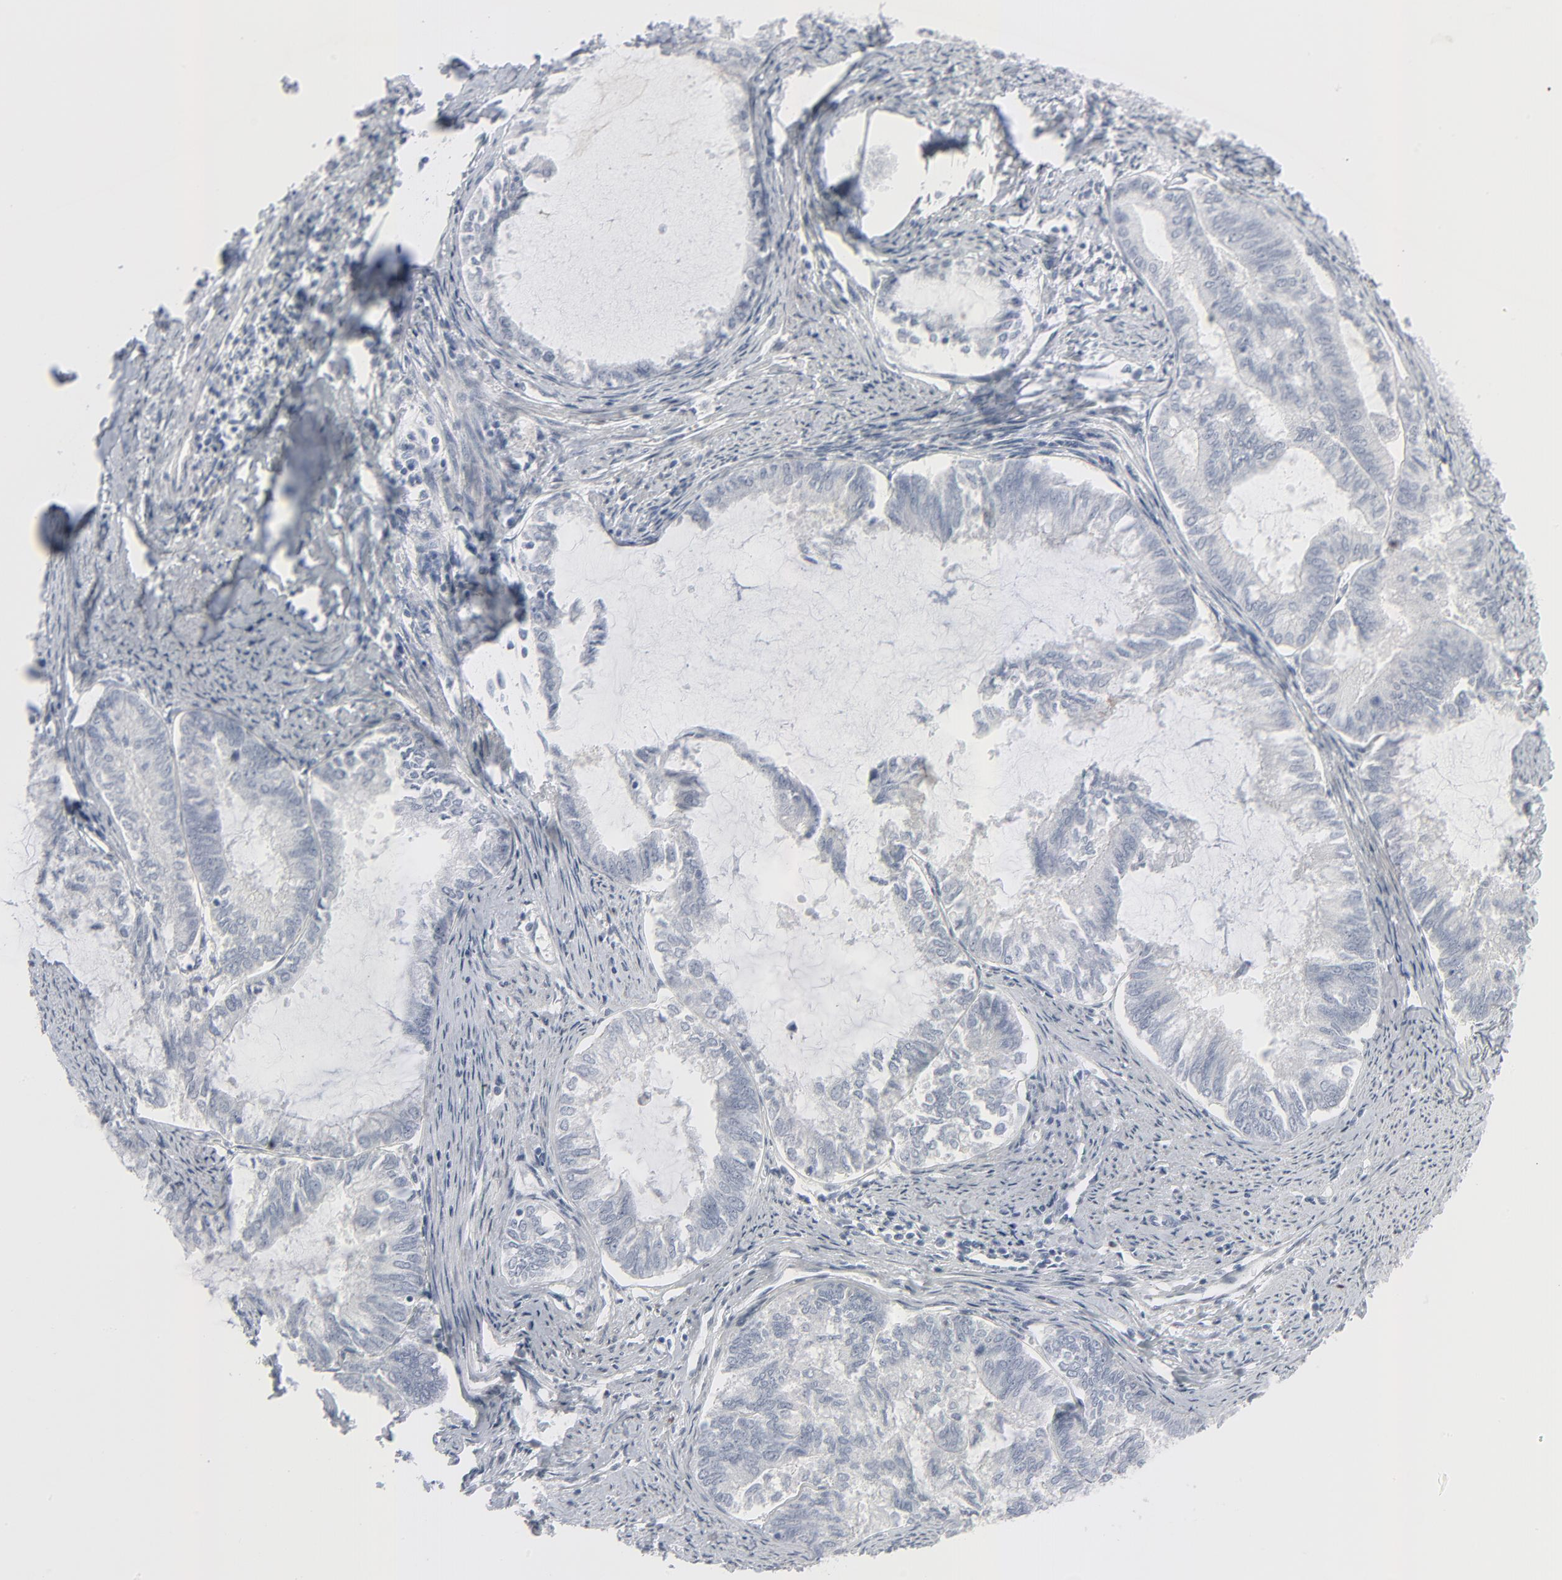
{"staining": {"intensity": "negative", "quantity": "none", "location": "none"}, "tissue": "endometrial cancer", "cell_type": "Tumor cells", "image_type": "cancer", "snomed": [{"axis": "morphology", "description": "Adenocarcinoma, NOS"}, {"axis": "topography", "description": "Endometrium"}], "caption": "Tumor cells are negative for brown protein staining in endometrial adenocarcinoma.", "gene": "MITF", "patient": {"sex": "female", "age": 75}}